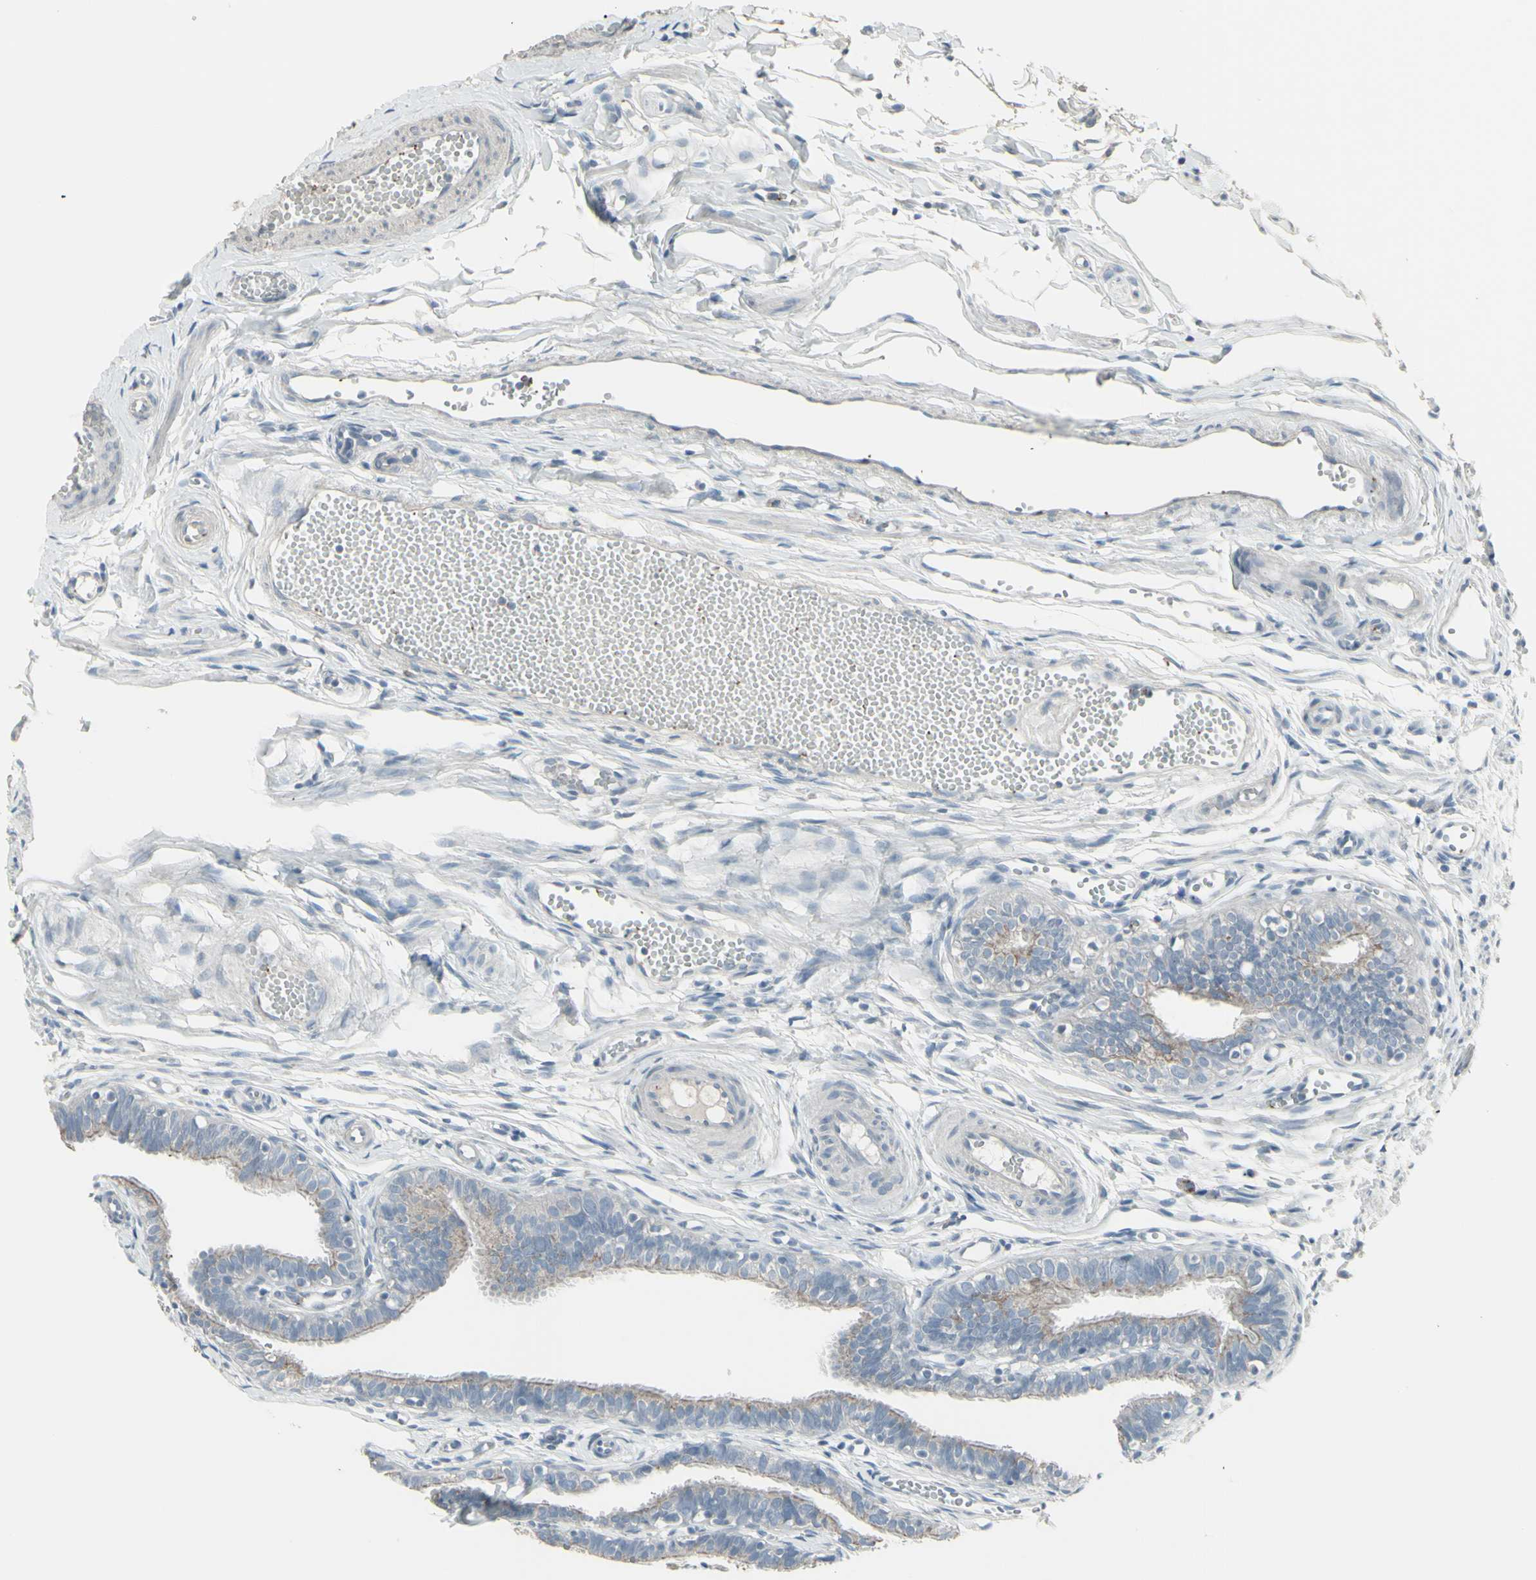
{"staining": {"intensity": "weak", "quantity": "25%-75%", "location": "cytoplasmic/membranous"}, "tissue": "fallopian tube", "cell_type": "Glandular cells", "image_type": "normal", "snomed": [{"axis": "morphology", "description": "Normal tissue, NOS"}, {"axis": "topography", "description": "Fallopian tube"}, {"axis": "topography", "description": "Placenta"}], "caption": "Fallopian tube stained with immunohistochemistry (IHC) exhibits weak cytoplasmic/membranous expression in about 25%-75% of glandular cells.", "gene": "CD79B", "patient": {"sex": "female", "age": 34}}